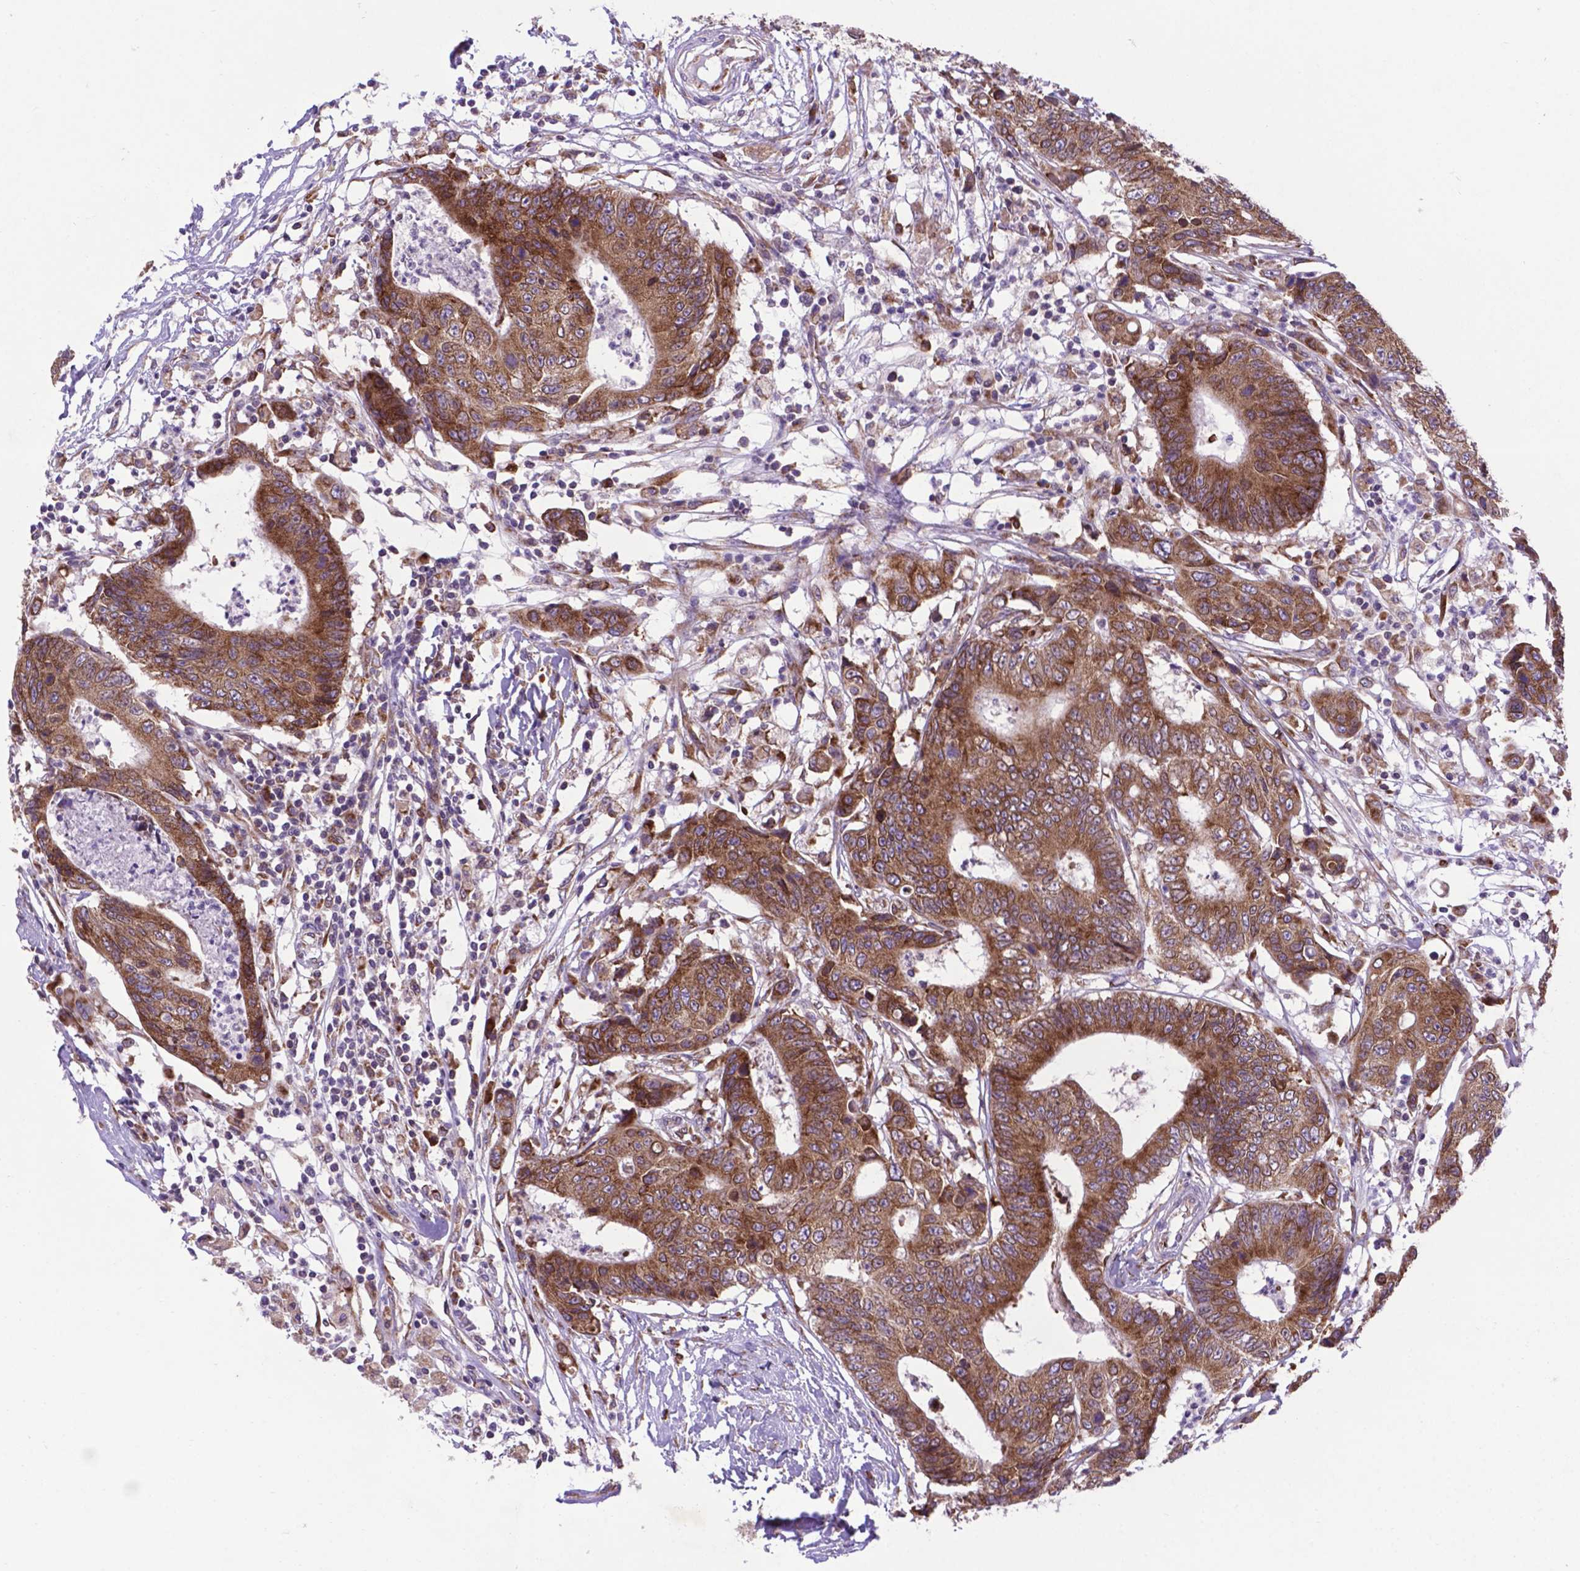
{"staining": {"intensity": "moderate", "quantity": ">75%", "location": "cytoplasmic/membranous"}, "tissue": "colorectal cancer", "cell_type": "Tumor cells", "image_type": "cancer", "snomed": [{"axis": "morphology", "description": "Adenocarcinoma, NOS"}, {"axis": "topography", "description": "Colon"}], "caption": "The photomicrograph exhibits staining of adenocarcinoma (colorectal), revealing moderate cytoplasmic/membranous protein expression (brown color) within tumor cells. (brown staining indicates protein expression, while blue staining denotes nuclei).", "gene": "WDR83OS", "patient": {"sex": "female", "age": 48}}